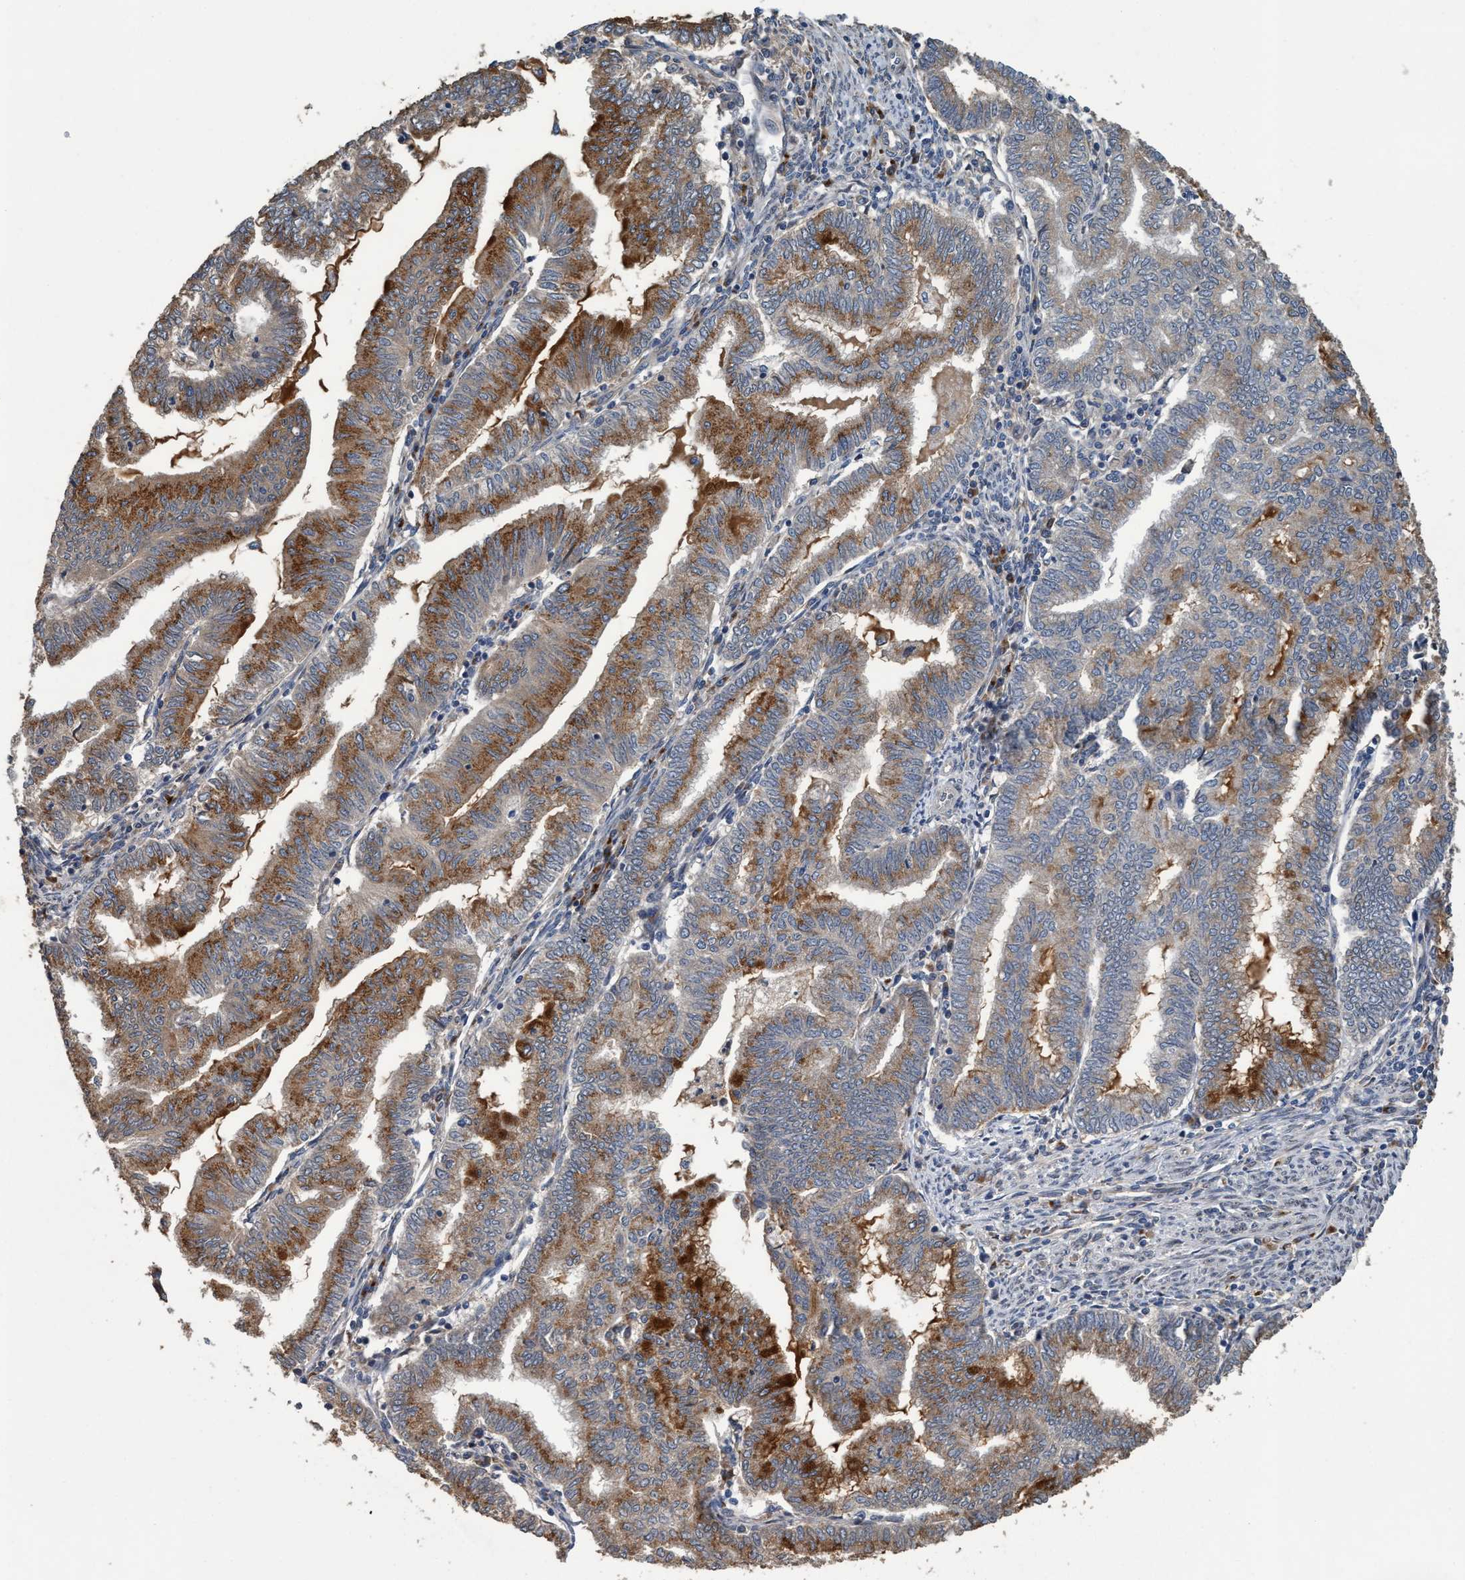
{"staining": {"intensity": "strong", "quantity": "25%-75%", "location": "cytoplasmic/membranous"}, "tissue": "endometrial cancer", "cell_type": "Tumor cells", "image_type": "cancer", "snomed": [{"axis": "morphology", "description": "Polyp, NOS"}, {"axis": "morphology", "description": "Adenocarcinoma, NOS"}, {"axis": "morphology", "description": "Adenoma, NOS"}, {"axis": "topography", "description": "Endometrium"}], "caption": "Immunohistochemical staining of endometrial cancer exhibits strong cytoplasmic/membranous protein staining in approximately 25%-75% of tumor cells. The staining was performed using DAB to visualize the protein expression in brown, while the nuclei were stained in blue with hematoxylin (Magnification: 20x).", "gene": "MACC1", "patient": {"sex": "female", "age": 79}}